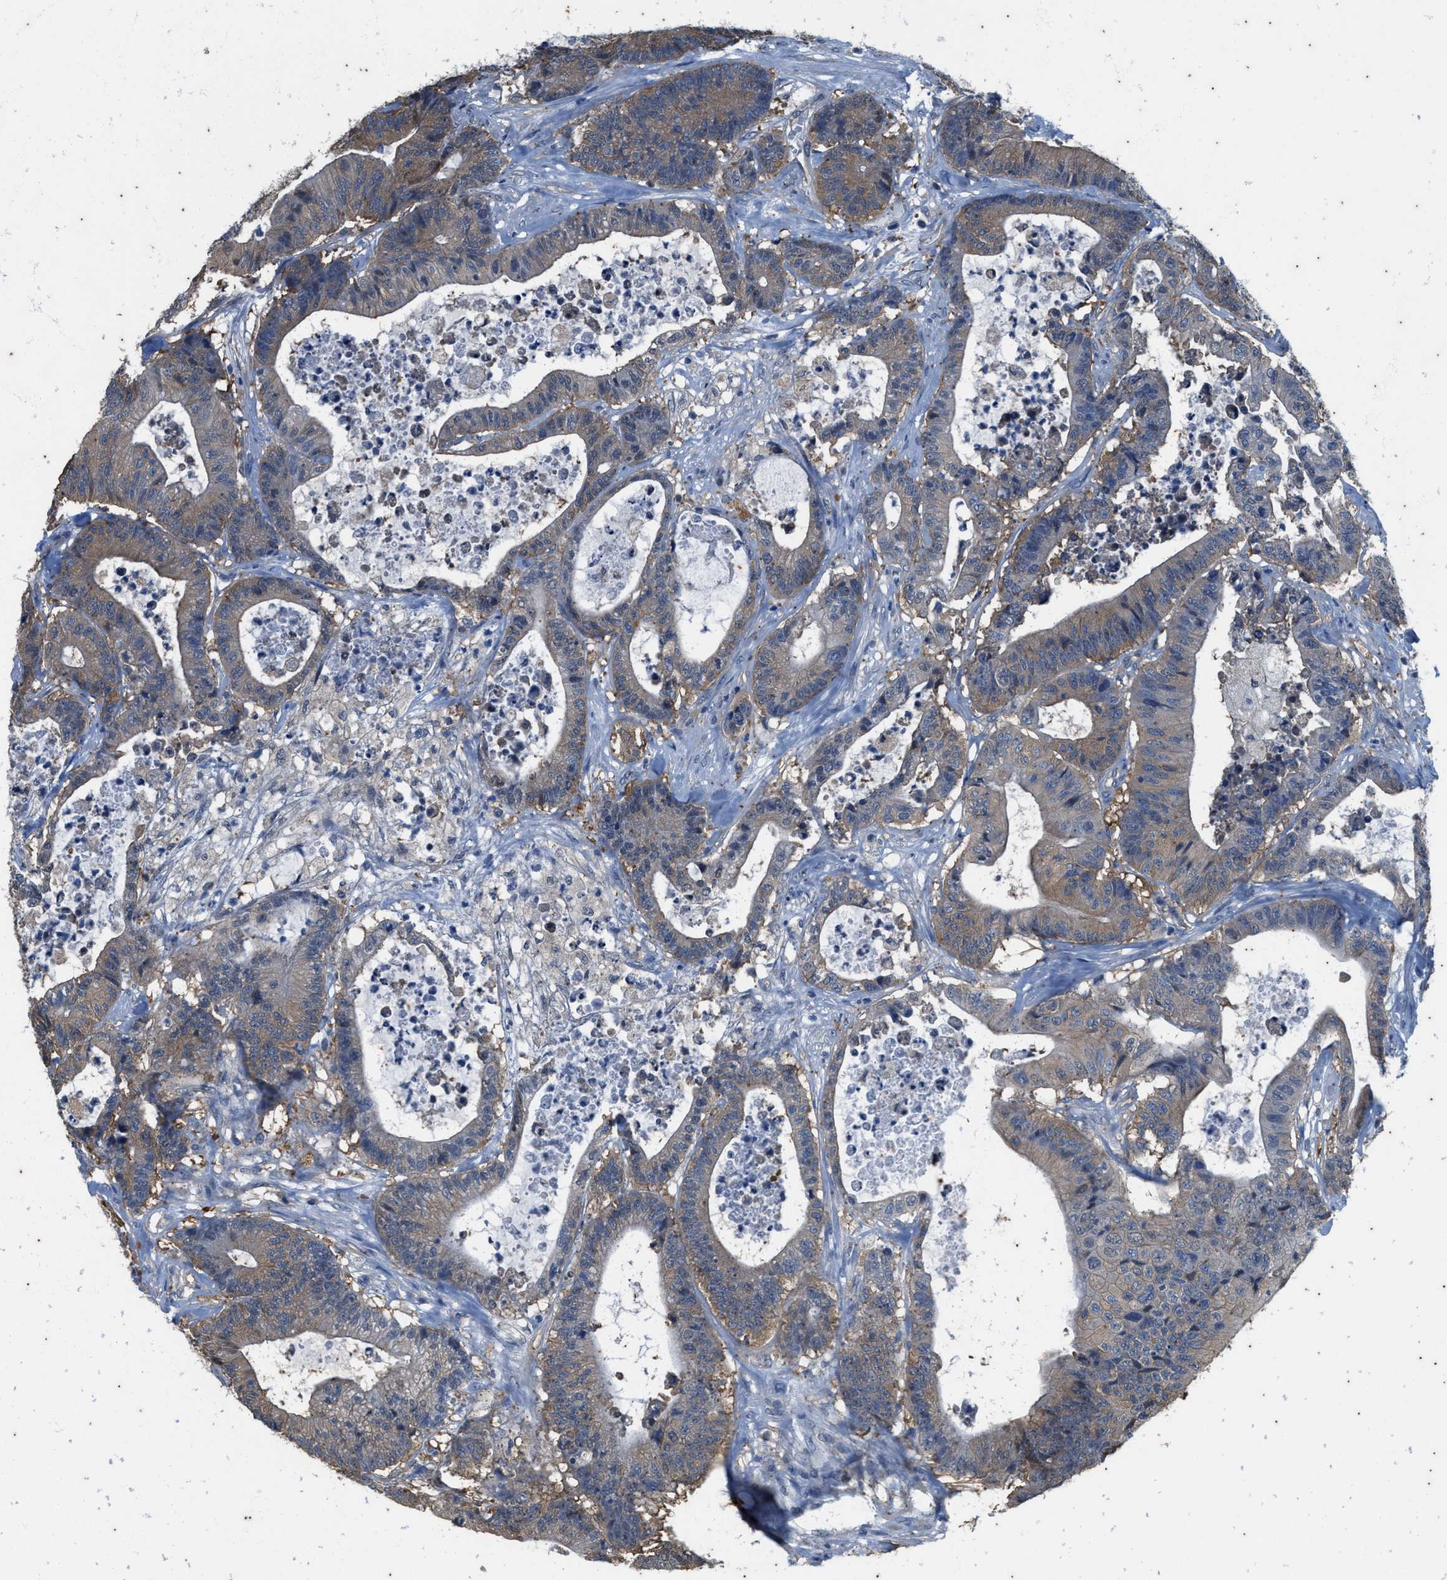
{"staining": {"intensity": "weak", "quantity": ">75%", "location": "cytoplasmic/membranous"}, "tissue": "colorectal cancer", "cell_type": "Tumor cells", "image_type": "cancer", "snomed": [{"axis": "morphology", "description": "Adenocarcinoma, NOS"}, {"axis": "topography", "description": "Colon"}], "caption": "Colorectal adenocarcinoma stained with a protein marker shows weak staining in tumor cells.", "gene": "COX19", "patient": {"sex": "female", "age": 84}}